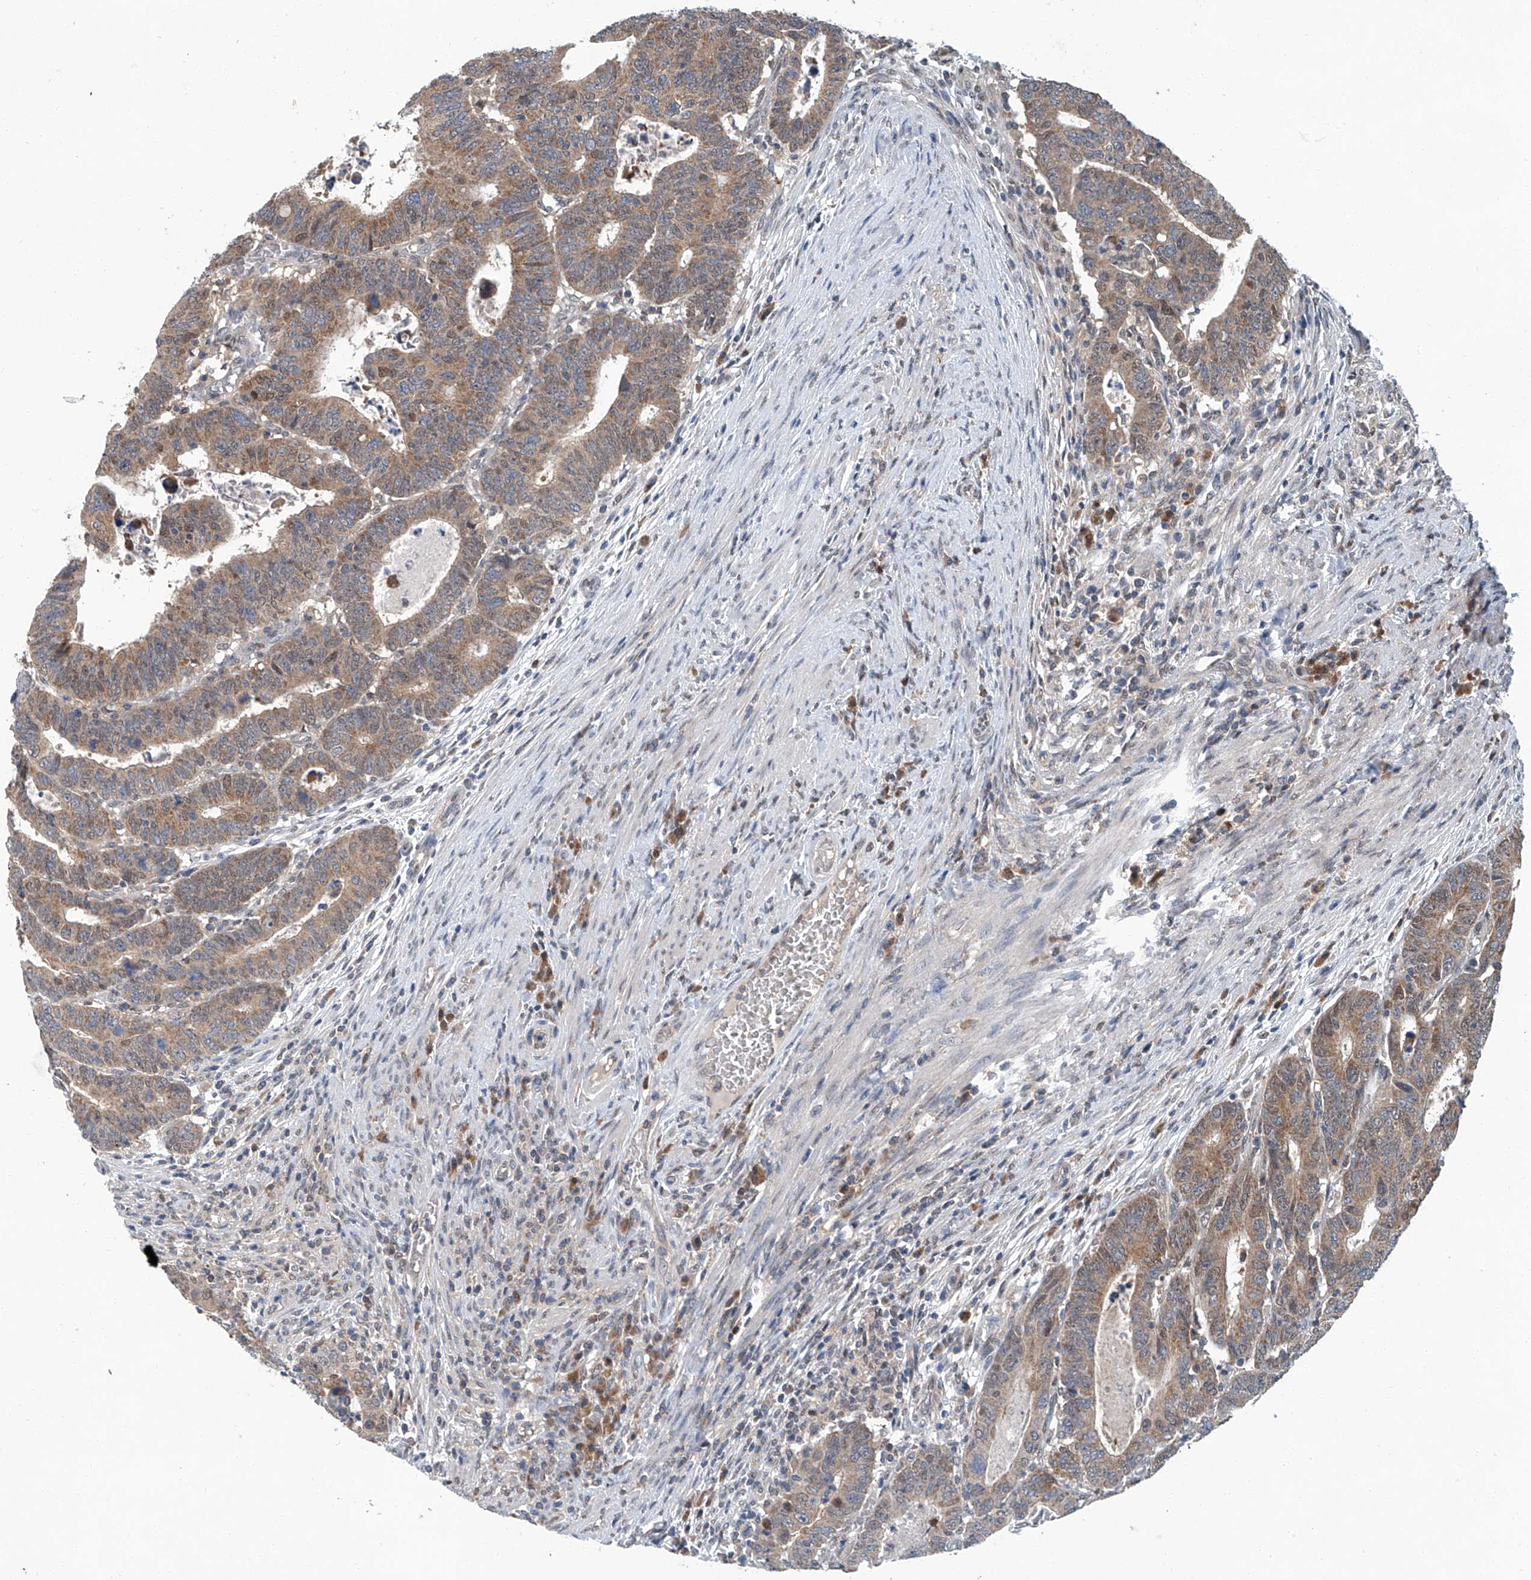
{"staining": {"intensity": "moderate", "quantity": ">75%", "location": "cytoplasmic/membranous"}, "tissue": "colorectal cancer", "cell_type": "Tumor cells", "image_type": "cancer", "snomed": [{"axis": "morphology", "description": "Normal tissue, NOS"}, {"axis": "morphology", "description": "Adenocarcinoma, NOS"}, {"axis": "topography", "description": "Rectum"}], "caption": "Tumor cells exhibit moderate cytoplasmic/membranous staining in approximately >75% of cells in colorectal cancer.", "gene": "CLK1", "patient": {"sex": "female", "age": 65}}